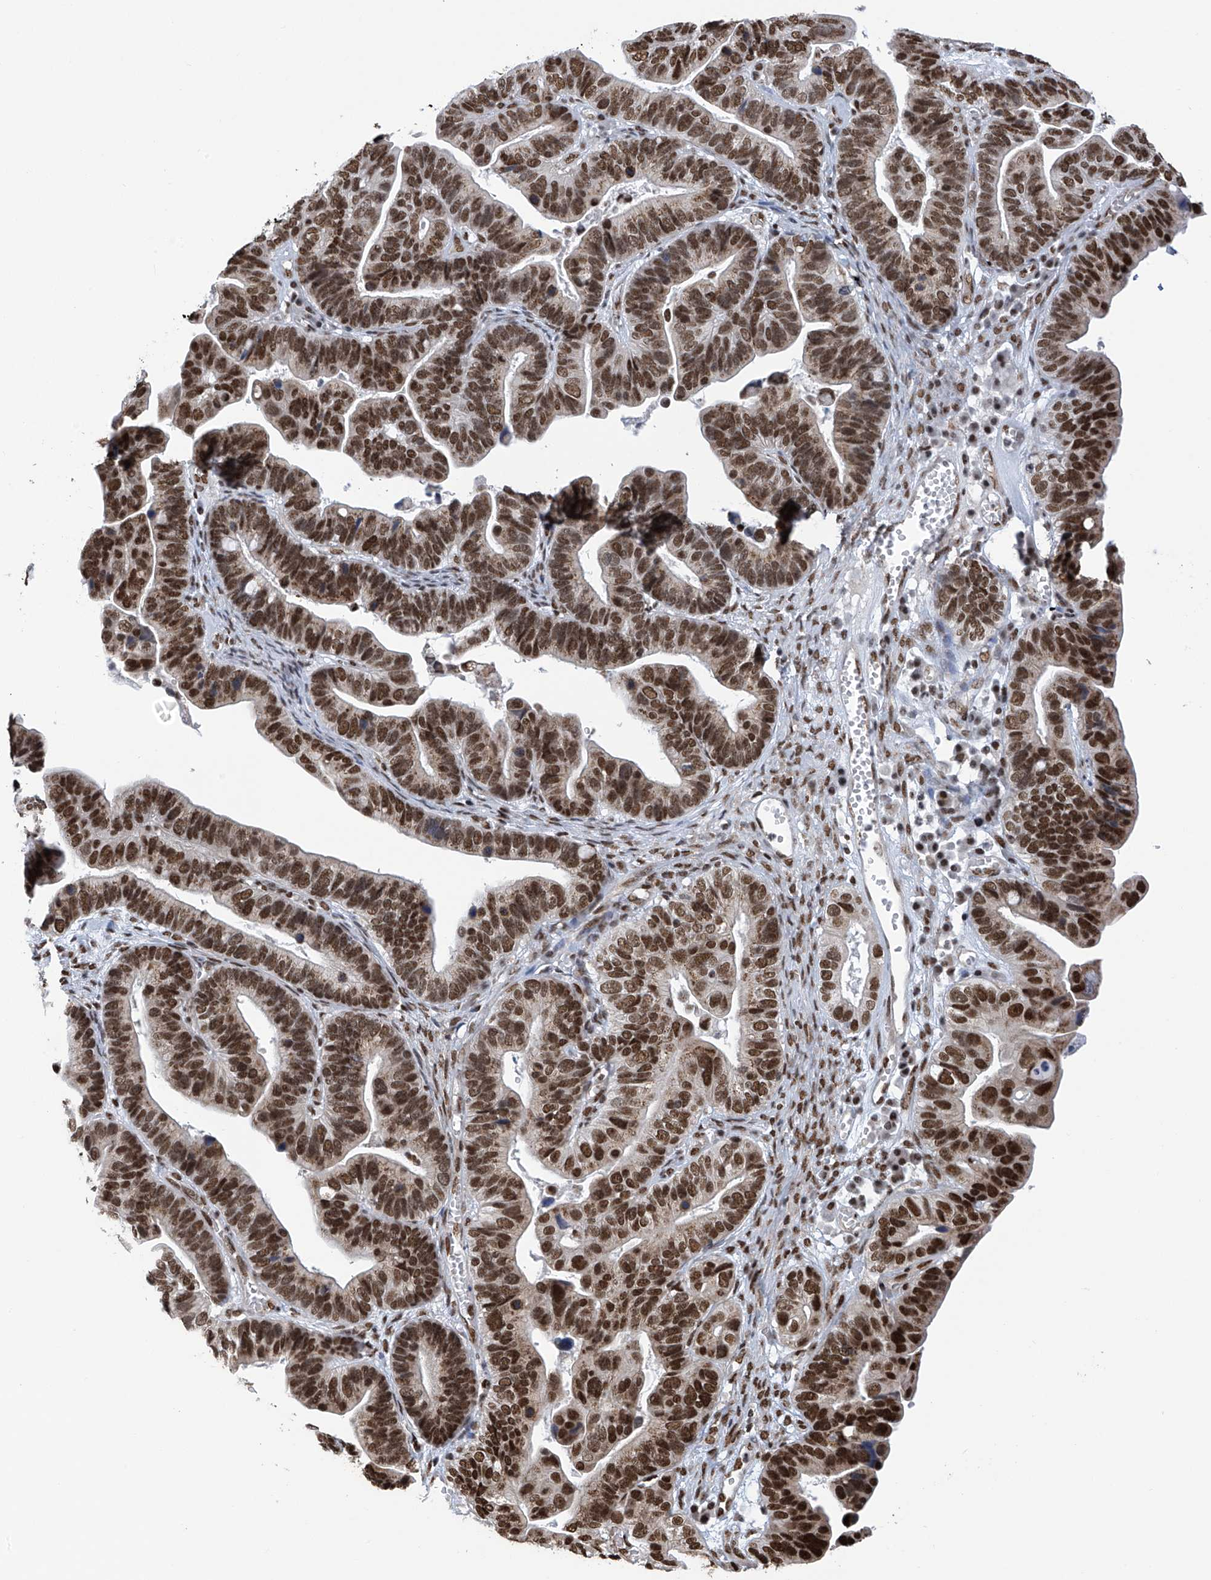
{"staining": {"intensity": "strong", "quantity": ">75%", "location": "cytoplasmic/membranous,nuclear"}, "tissue": "ovarian cancer", "cell_type": "Tumor cells", "image_type": "cancer", "snomed": [{"axis": "morphology", "description": "Cystadenocarcinoma, serous, NOS"}, {"axis": "topography", "description": "Ovary"}], "caption": "DAB (3,3'-diaminobenzidine) immunohistochemical staining of human serous cystadenocarcinoma (ovarian) displays strong cytoplasmic/membranous and nuclear protein expression in approximately >75% of tumor cells.", "gene": "APLF", "patient": {"sex": "female", "age": 56}}